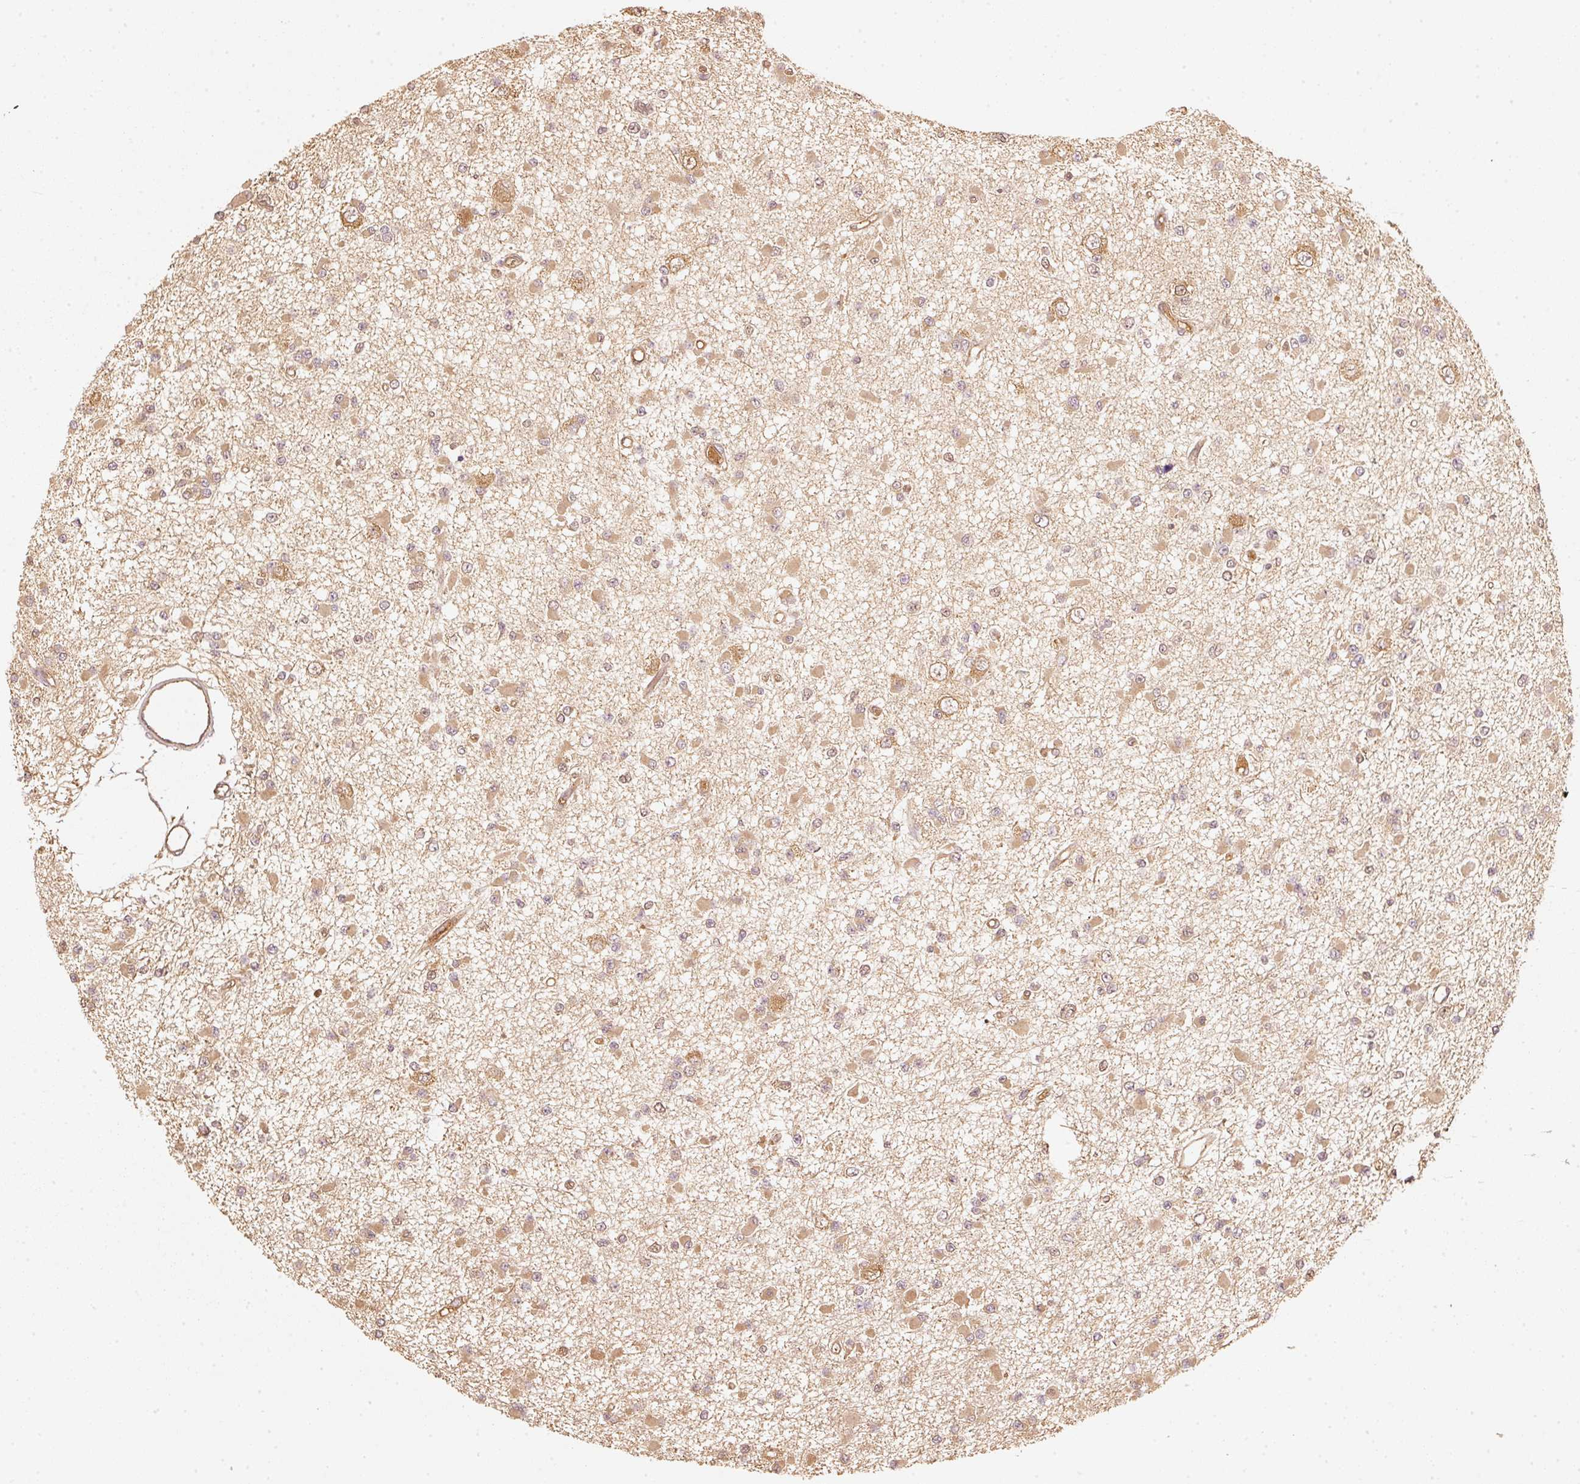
{"staining": {"intensity": "moderate", "quantity": ">75%", "location": "cytoplasmic/membranous"}, "tissue": "glioma", "cell_type": "Tumor cells", "image_type": "cancer", "snomed": [{"axis": "morphology", "description": "Glioma, malignant, Low grade"}, {"axis": "topography", "description": "Brain"}], "caption": "Malignant glioma (low-grade) stained for a protein demonstrates moderate cytoplasmic/membranous positivity in tumor cells.", "gene": "STAU1", "patient": {"sex": "female", "age": 22}}